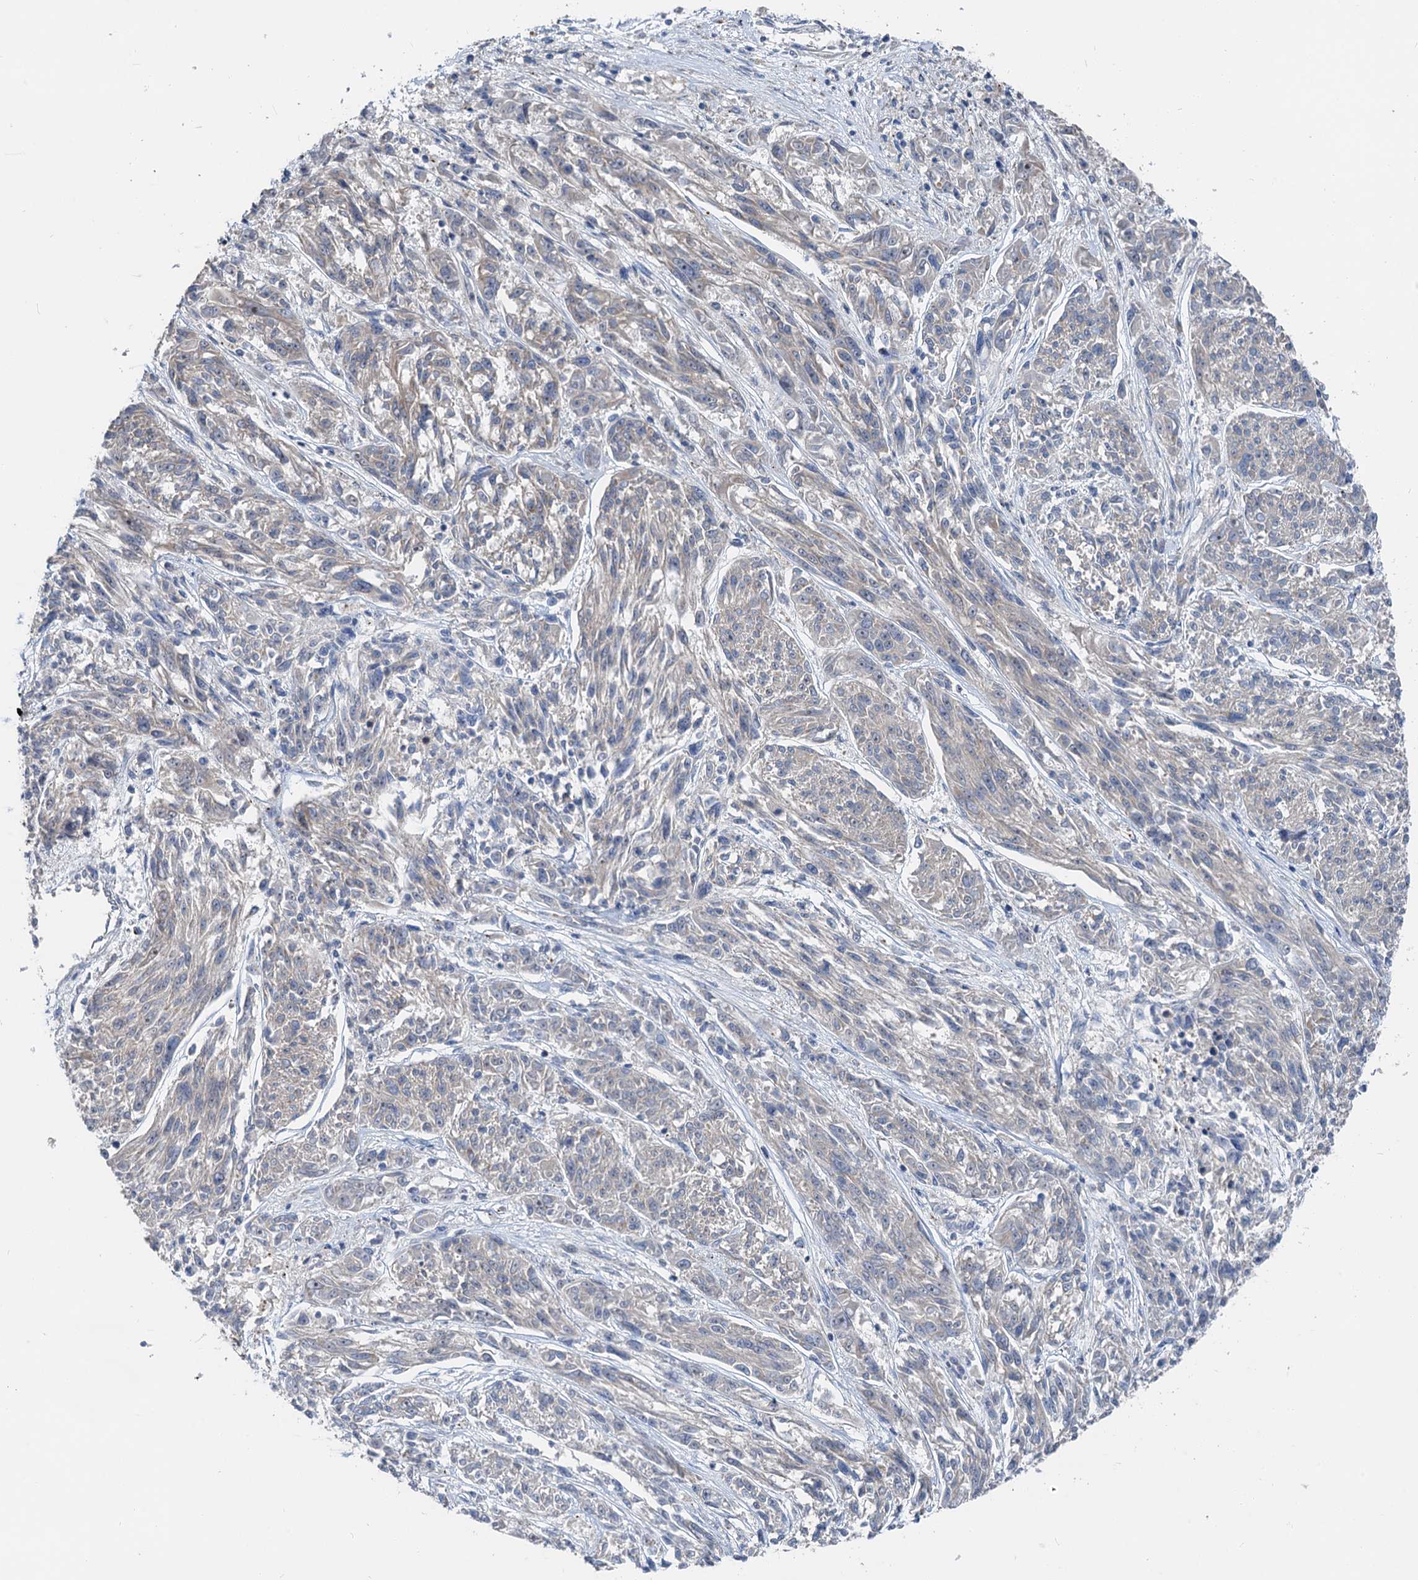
{"staining": {"intensity": "negative", "quantity": "none", "location": "none"}, "tissue": "melanoma", "cell_type": "Tumor cells", "image_type": "cancer", "snomed": [{"axis": "morphology", "description": "Malignant melanoma, NOS"}, {"axis": "topography", "description": "Skin"}], "caption": "Malignant melanoma was stained to show a protein in brown. There is no significant staining in tumor cells.", "gene": "ANKRD26", "patient": {"sex": "male", "age": 53}}